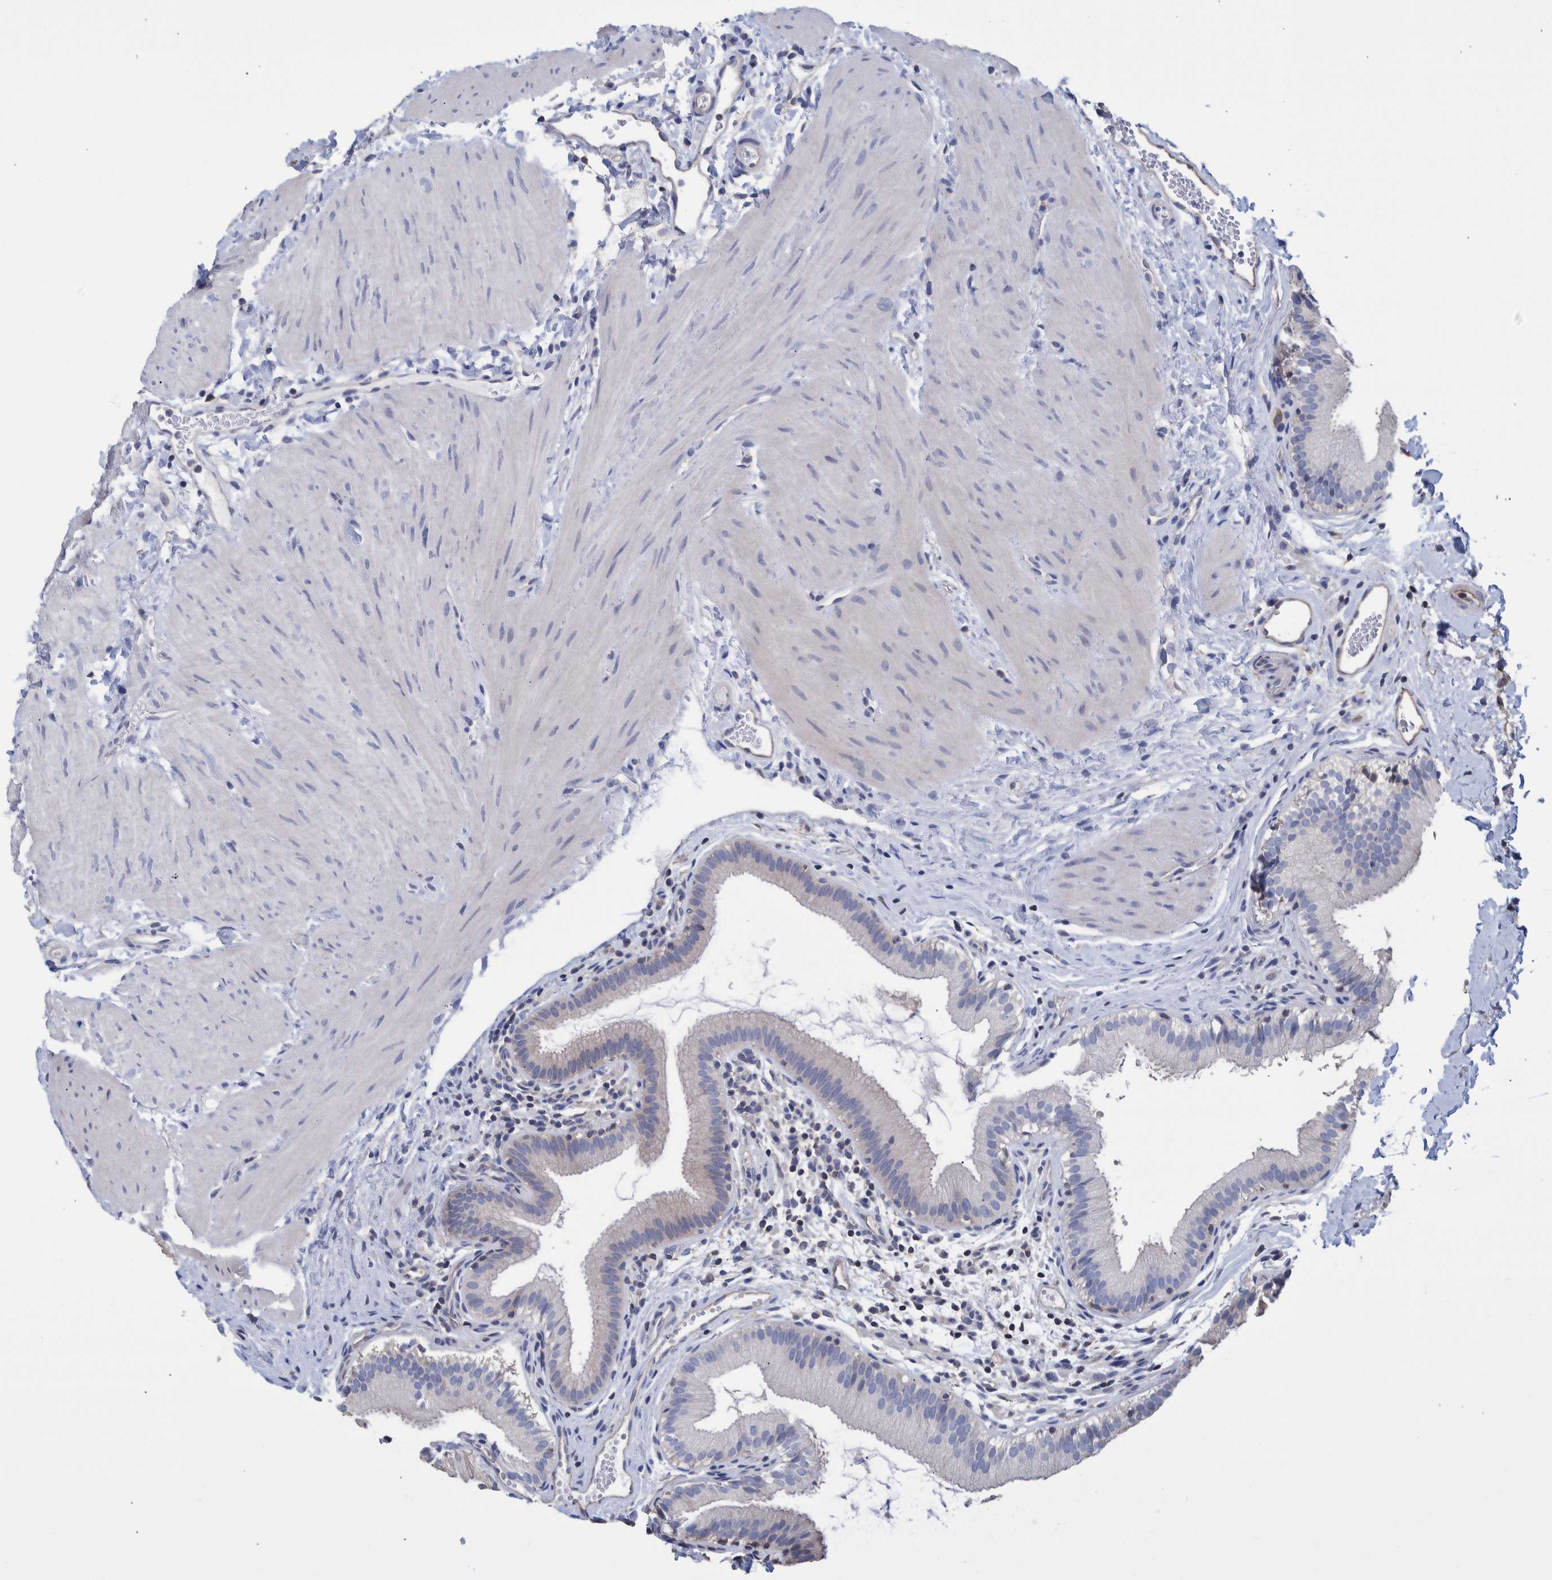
{"staining": {"intensity": "negative", "quantity": "none", "location": "none"}, "tissue": "gallbladder", "cell_type": "Glandular cells", "image_type": "normal", "snomed": [{"axis": "morphology", "description": "Normal tissue, NOS"}, {"axis": "topography", "description": "Gallbladder"}], "caption": "Immunohistochemistry (IHC) micrograph of normal gallbladder stained for a protein (brown), which reveals no staining in glandular cells.", "gene": "PPP3CC", "patient": {"sex": "female", "age": 26}}